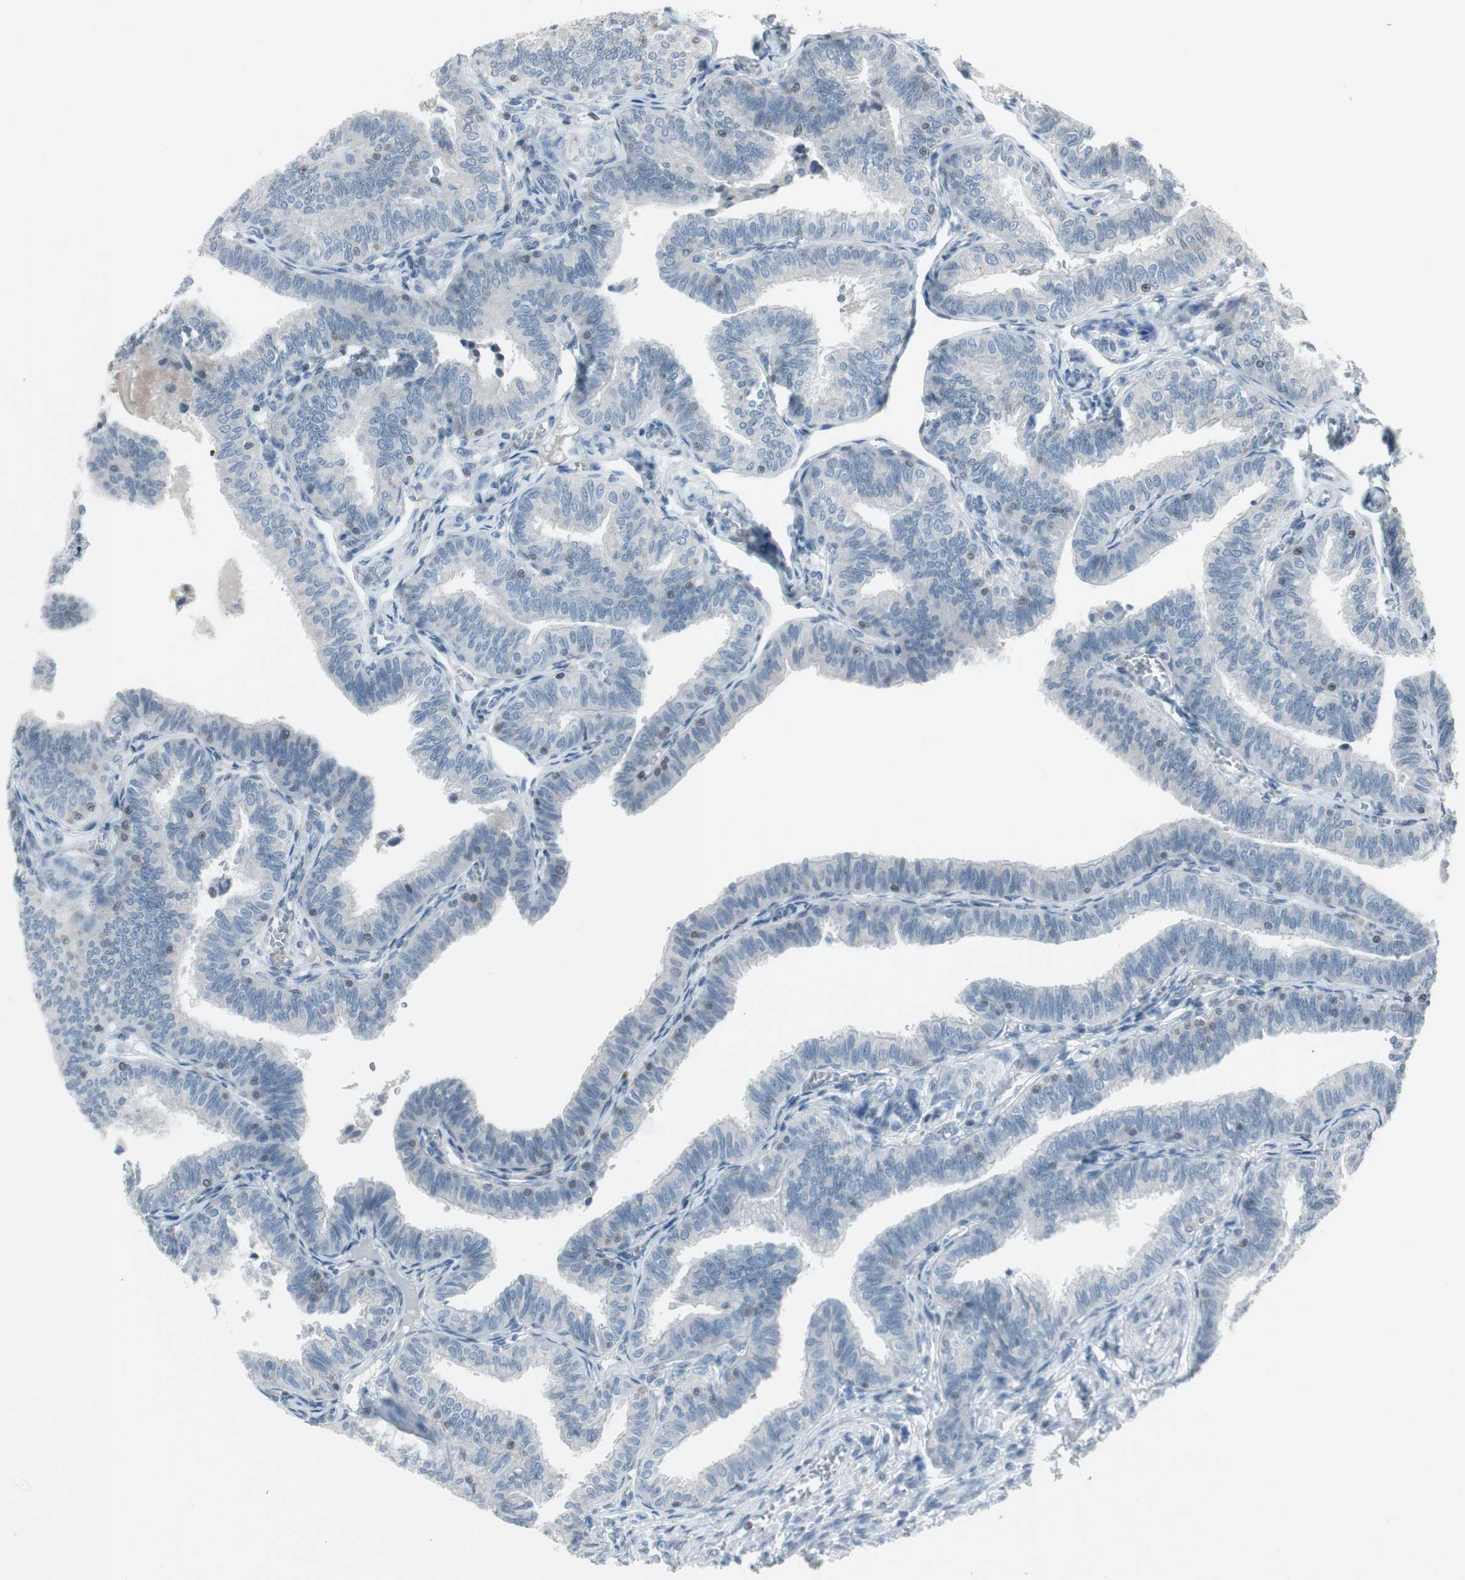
{"staining": {"intensity": "negative", "quantity": "none", "location": "none"}, "tissue": "fallopian tube", "cell_type": "Glandular cells", "image_type": "normal", "snomed": [{"axis": "morphology", "description": "Normal tissue, NOS"}, {"axis": "topography", "description": "Fallopian tube"}], "caption": "Glandular cells are negative for protein expression in unremarkable human fallopian tube. (Stains: DAB immunohistochemistry with hematoxylin counter stain, Microscopy: brightfield microscopy at high magnification).", "gene": "ARG2", "patient": {"sex": "female", "age": 46}}